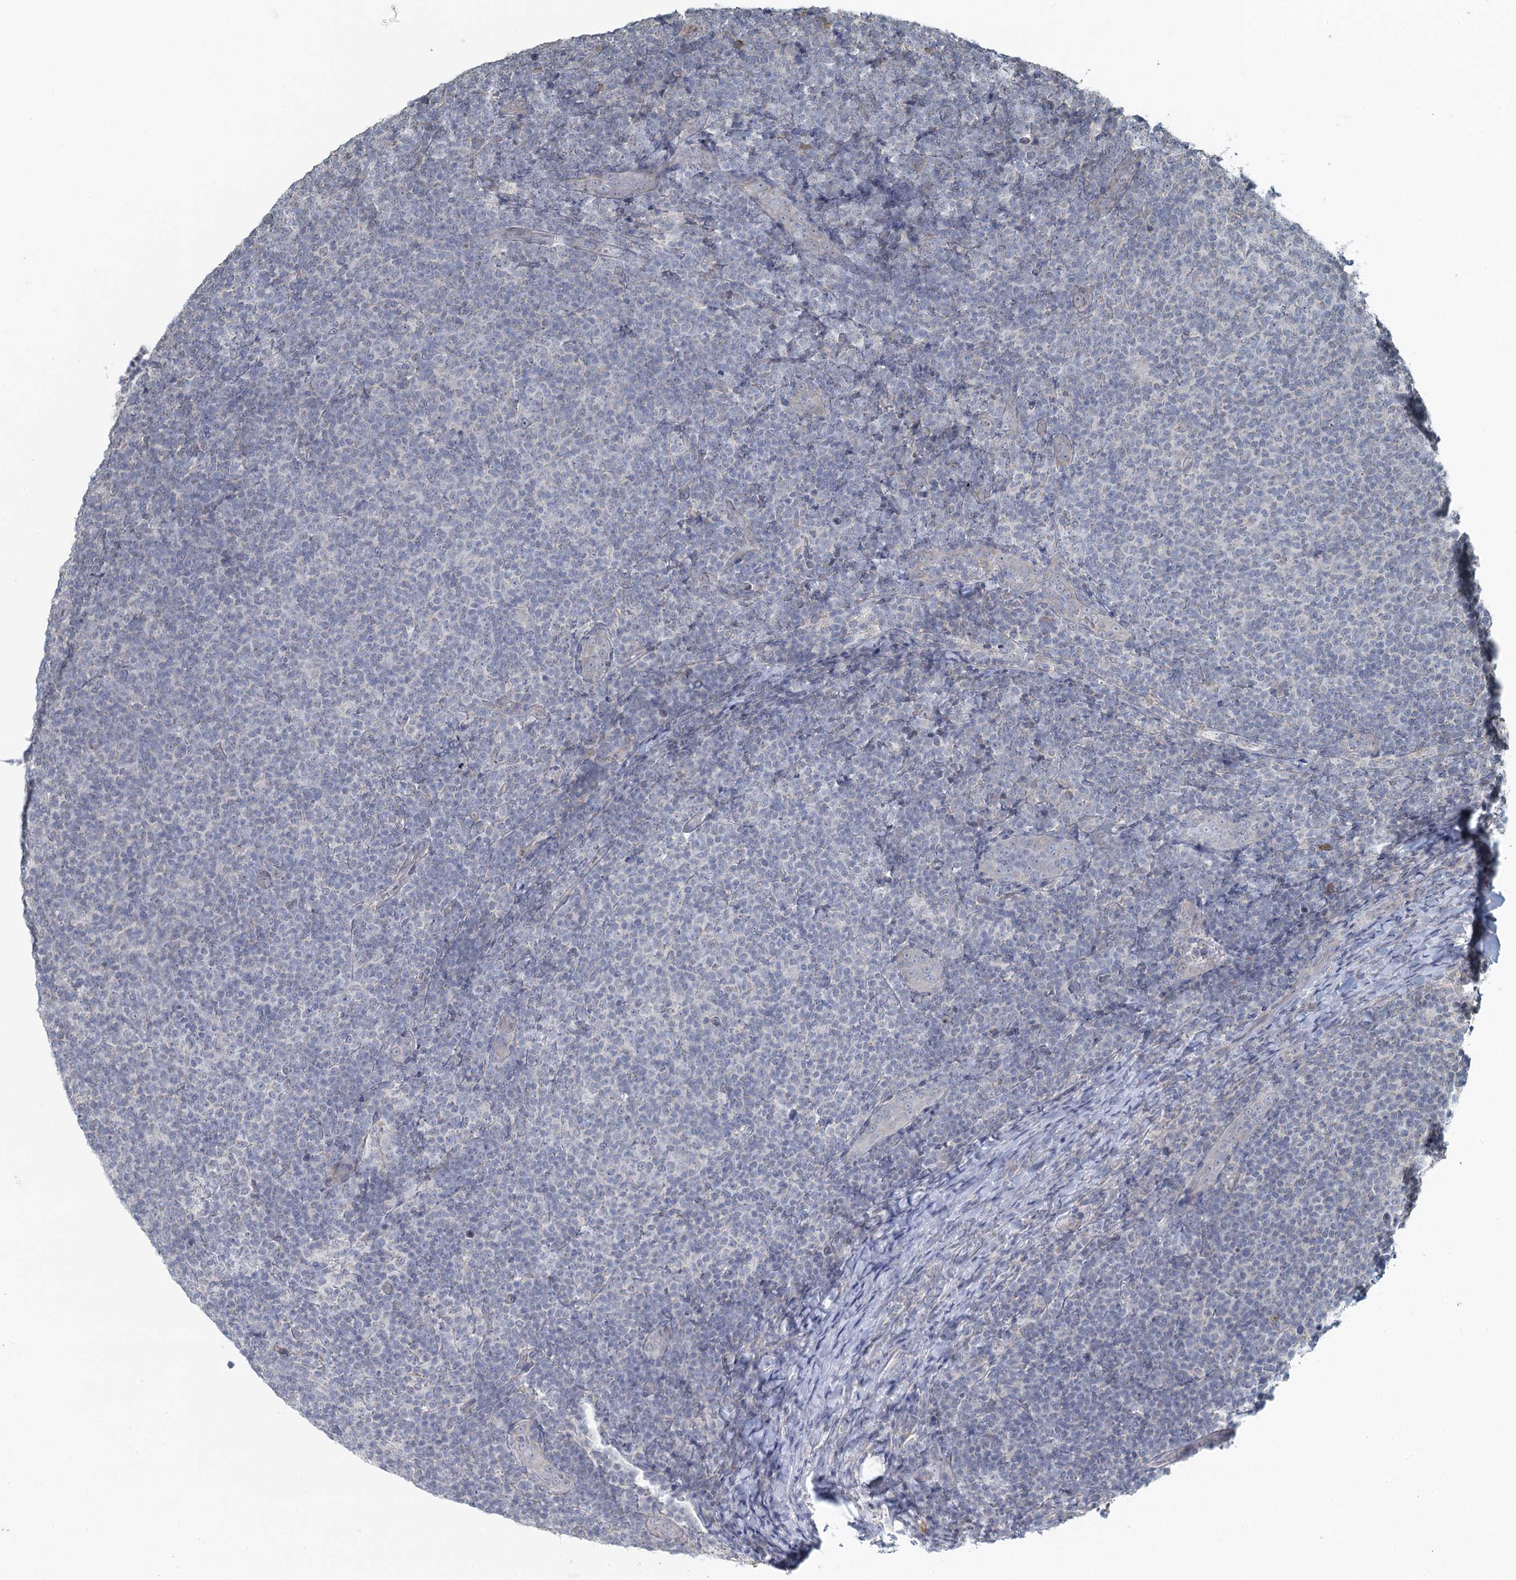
{"staining": {"intensity": "negative", "quantity": "none", "location": "none"}, "tissue": "lymphoma", "cell_type": "Tumor cells", "image_type": "cancer", "snomed": [{"axis": "morphology", "description": "Malignant lymphoma, non-Hodgkin's type, Low grade"}, {"axis": "topography", "description": "Lymph node"}], "caption": "The IHC image has no significant staining in tumor cells of malignant lymphoma, non-Hodgkin's type (low-grade) tissue.", "gene": "TEX35", "patient": {"sex": "male", "age": 66}}